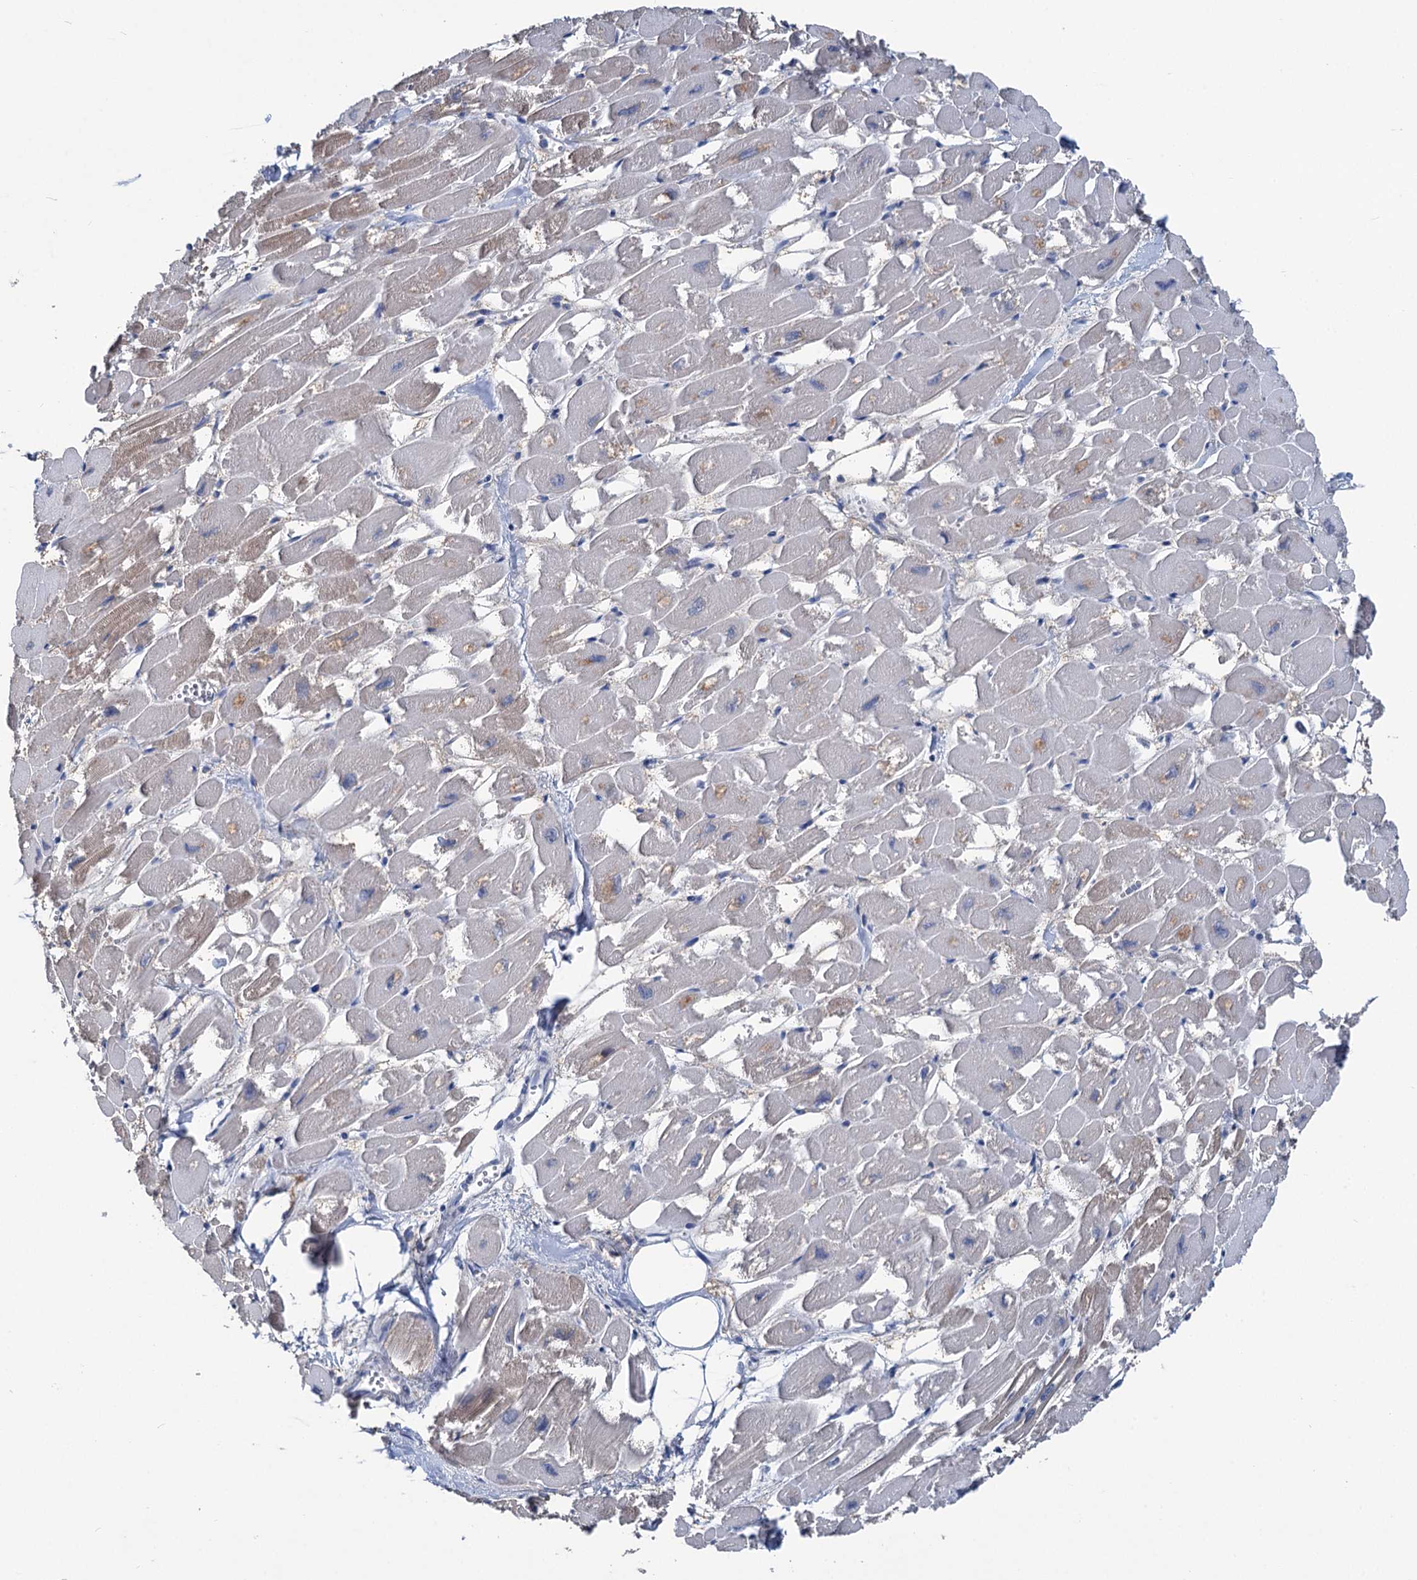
{"staining": {"intensity": "weak", "quantity": "25%-75%", "location": "cytoplasmic/membranous"}, "tissue": "heart muscle", "cell_type": "Cardiomyocytes", "image_type": "normal", "snomed": [{"axis": "morphology", "description": "Normal tissue, NOS"}, {"axis": "topography", "description": "Heart"}], "caption": "Normal heart muscle shows weak cytoplasmic/membranous expression in approximately 25%-75% of cardiomyocytes, visualized by immunohistochemistry.", "gene": "CHDH", "patient": {"sex": "male", "age": 54}}